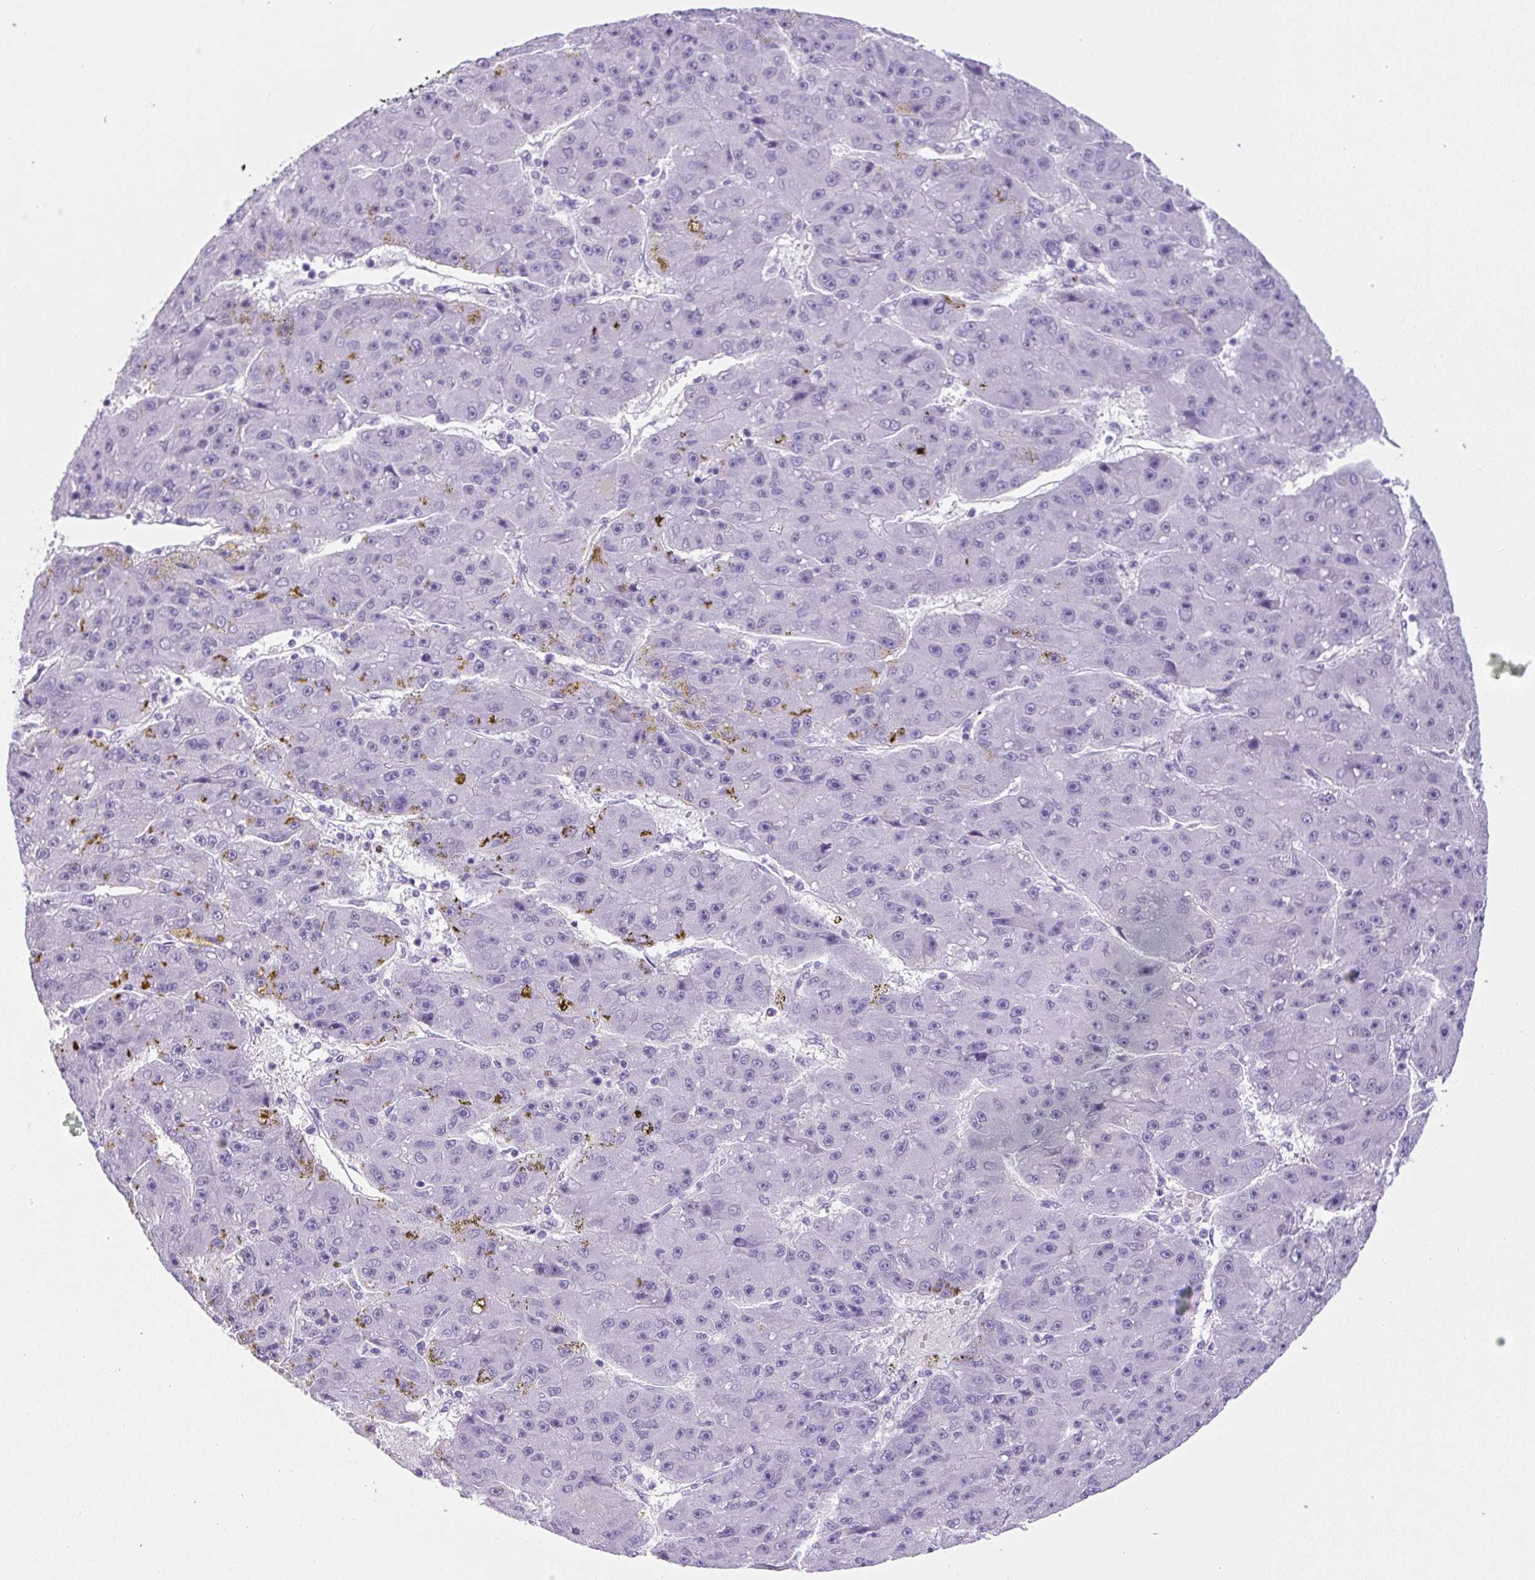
{"staining": {"intensity": "negative", "quantity": "none", "location": "none"}, "tissue": "liver cancer", "cell_type": "Tumor cells", "image_type": "cancer", "snomed": [{"axis": "morphology", "description": "Carcinoma, Hepatocellular, NOS"}, {"axis": "topography", "description": "Liver"}], "caption": "An image of human hepatocellular carcinoma (liver) is negative for staining in tumor cells. (DAB (3,3'-diaminobenzidine) immunohistochemistry, high magnification).", "gene": "PIP5KL1", "patient": {"sex": "male", "age": 67}}